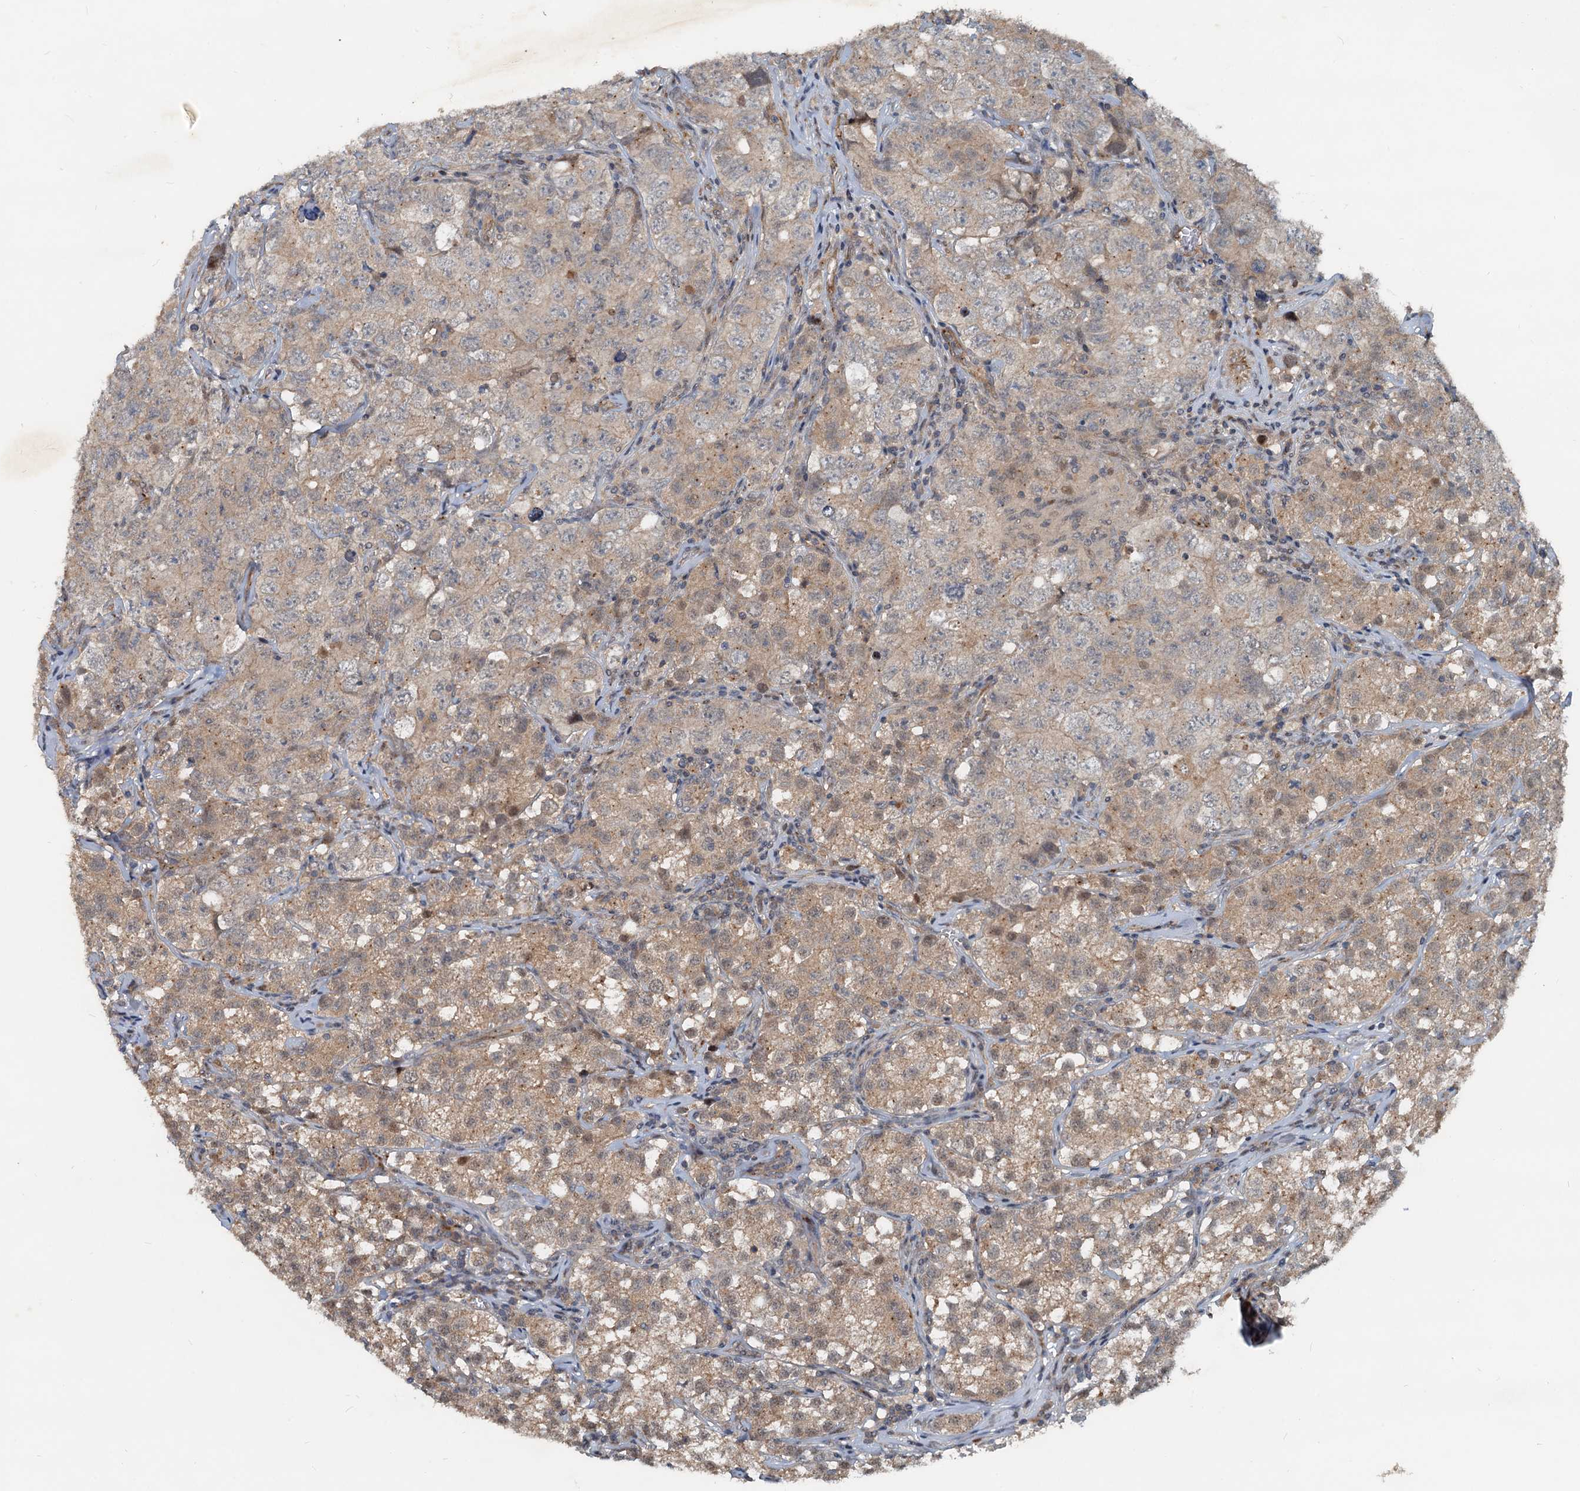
{"staining": {"intensity": "moderate", "quantity": "<25%", "location": "cytoplasmic/membranous,nuclear"}, "tissue": "testis cancer", "cell_type": "Tumor cells", "image_type": "cancer", "snomed": [{"axis": "morphology", "description": "Seminoma, NOS"}, {"axis": "morphology", "description": "Carcinoma, Embryonal, NOS"}, {"axis": "topography", "description": "Testis"}], "caption": "Moderate cytoplasmic/membranous and nuclear positivity for a protein is seen in approximately <25% of tumor cells of testis cancer using IHC.", "gene": "CEP68", "patient": {"sex": "male", "age": 43}}